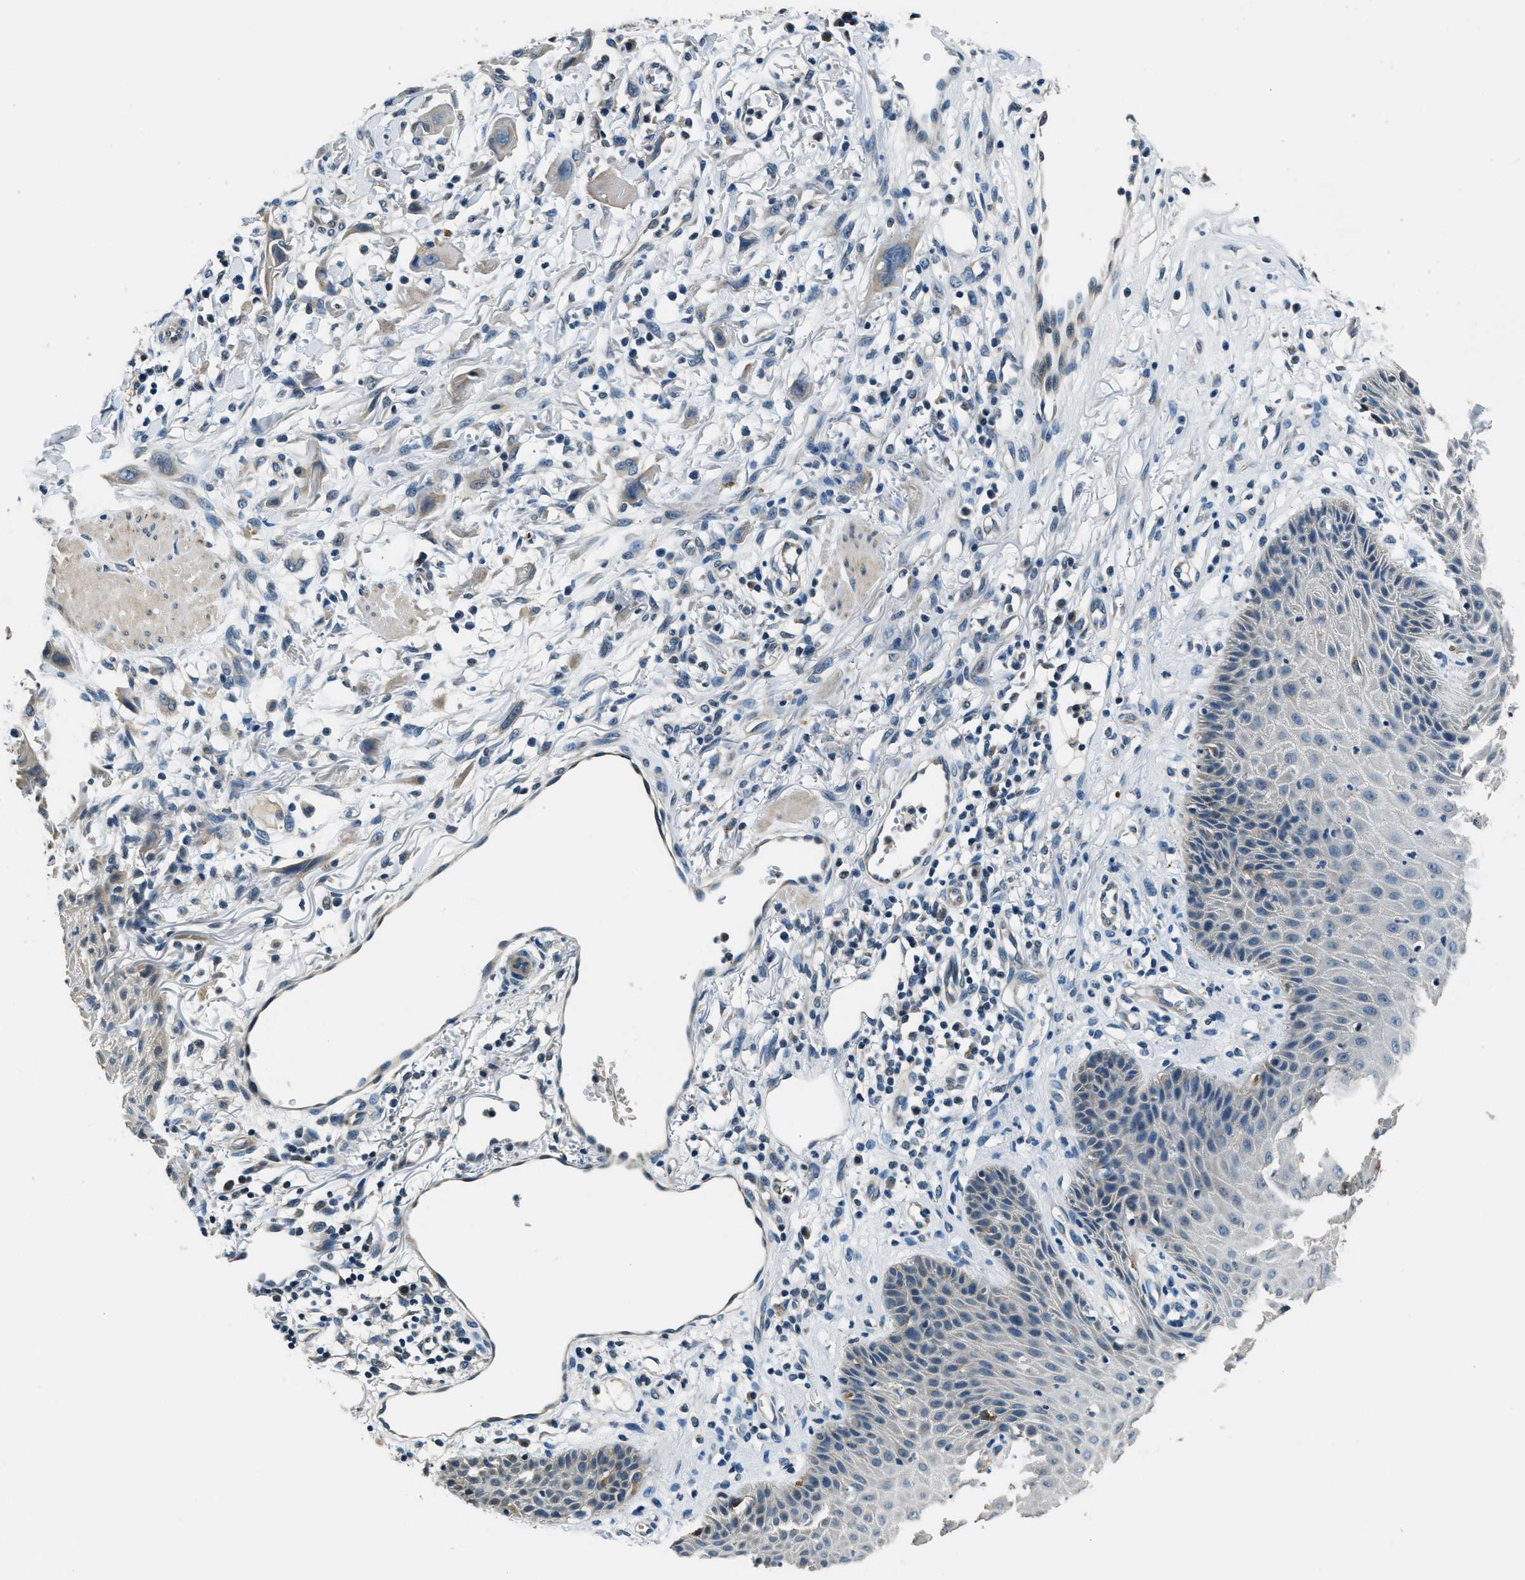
{"staining": {"intensity": "negative", "quantity": "none", "location": "none"}, "tissue": "skin cancer", "cell_type": "Tumor cells", "image_type": "cancer", "snomed": [{"axis": "morphology", "description": "Normal tissue, NOS"}, {"axis": "morphology", "description": "Squamous cell carcinoma, NOS"}, {"axis": "topography", "description": "Skin"}], "caption": "High power microscopy micrograph of an IHC histopathology image of skin cancer (squamous cell carcinoma), revealing no significant positivity in tumor cells.", "gene": "NME8", "patient": {"sex": "female", "age": 59}}